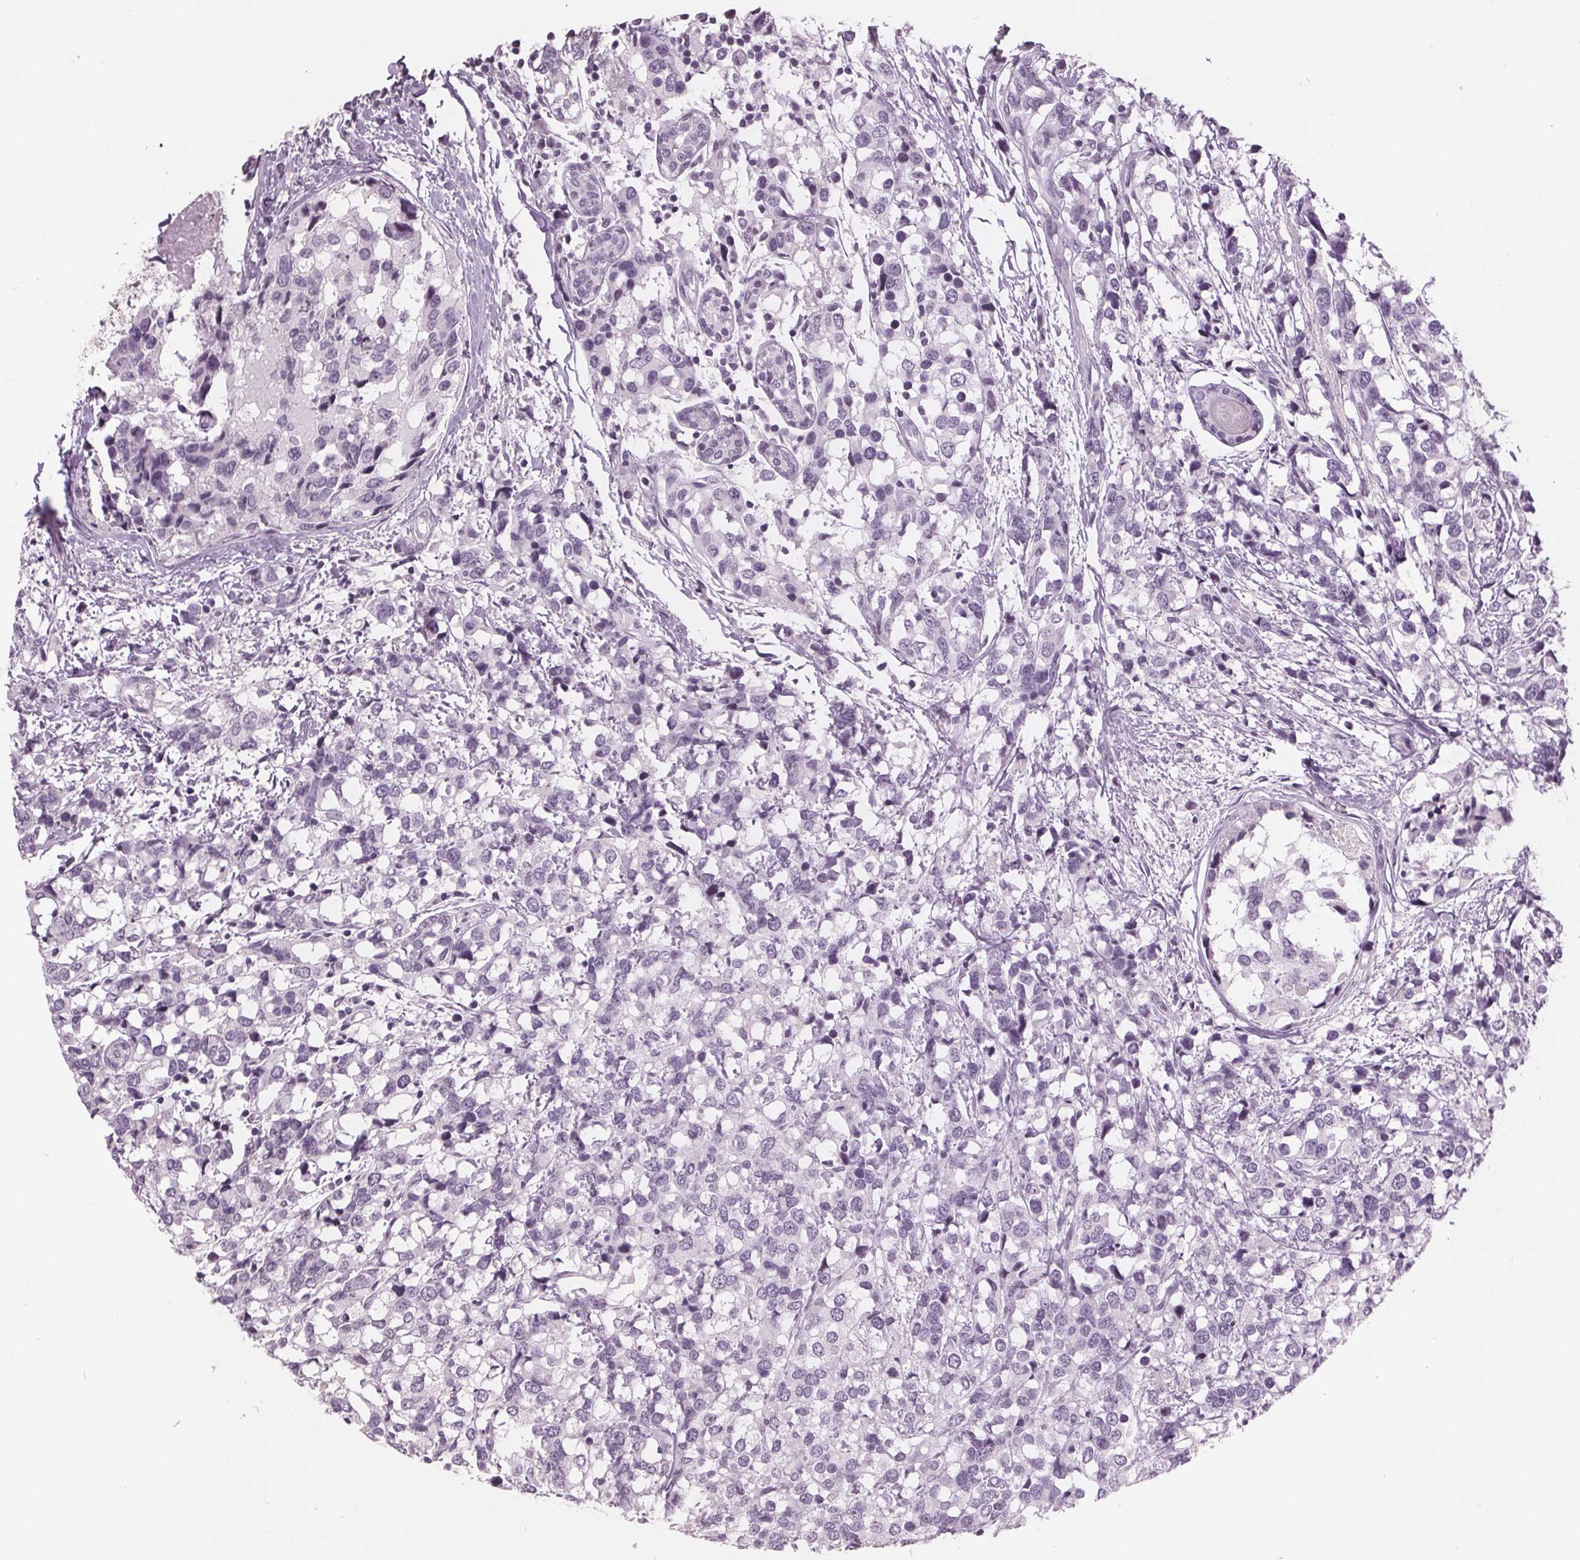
{"staining": {"intensity": "negative", "quantity": "none", "location": "none"}, "tissue": "breast cancer", "cell_type": "Tumor cells", "image_type": "cancer", "snomed": [{"axis": "morphology", "description": "Lobular carcinoma"}, {"axis": "topography", "description": "Breast"}], "caption": "Immunohistochemistry (IHC) image of neoplastic tissue: human breast cancer stained with DAB (3,3'-diaminobenzidine) exhibits no significant protein positivity in tumor cells. (Stains: DAB immunohistochemistry with hematoxylin counter stain, Microscopy: brightfield microscopy at high magnification).", "gene": "PTPN14", "patient": {"sex": "female", "age": 59}}